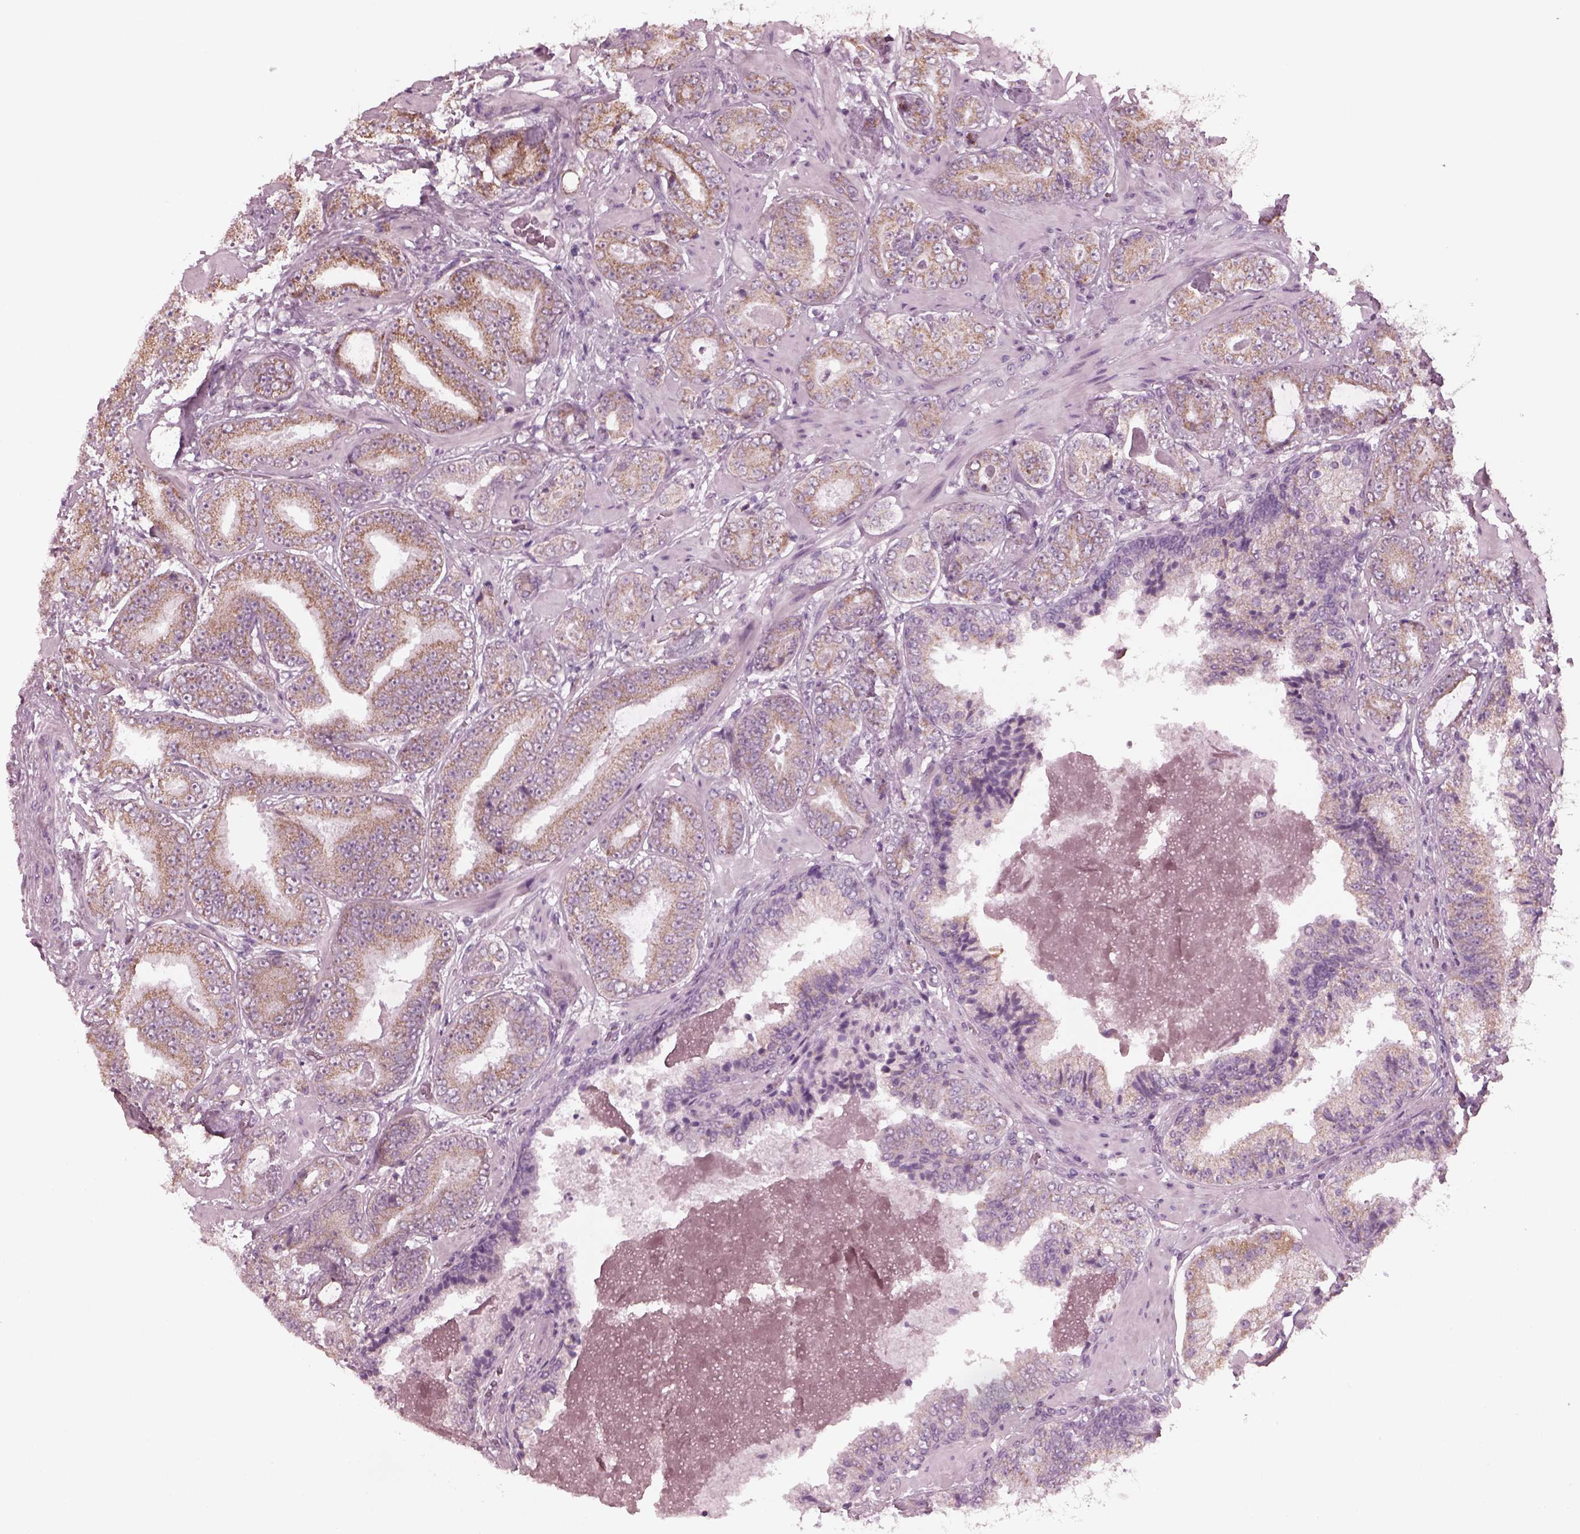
{"staining": {"intensity": "moderate", "quantity": "25%-75%", "location": "cytoplasmic/membranous"}, "tissue": "prostate cancer", "cell_type": "Tumor cells", "image_type": "cancer", "snomed": [{"axis": "morphology", "description": "Adenocarcinoma, Low grade"}, {"axis": "topography", "description": "Prostate"}], "caption": "This is a photomicrograph of immunohistochemistry (IHC) staining of prostate adenocarcinoma (low-grade), which shows moderate staining in the cytoplasmic/membranous of tumor cells.", "gene": "CELSR3", "patient": {"sex": "male", "age": 60}}